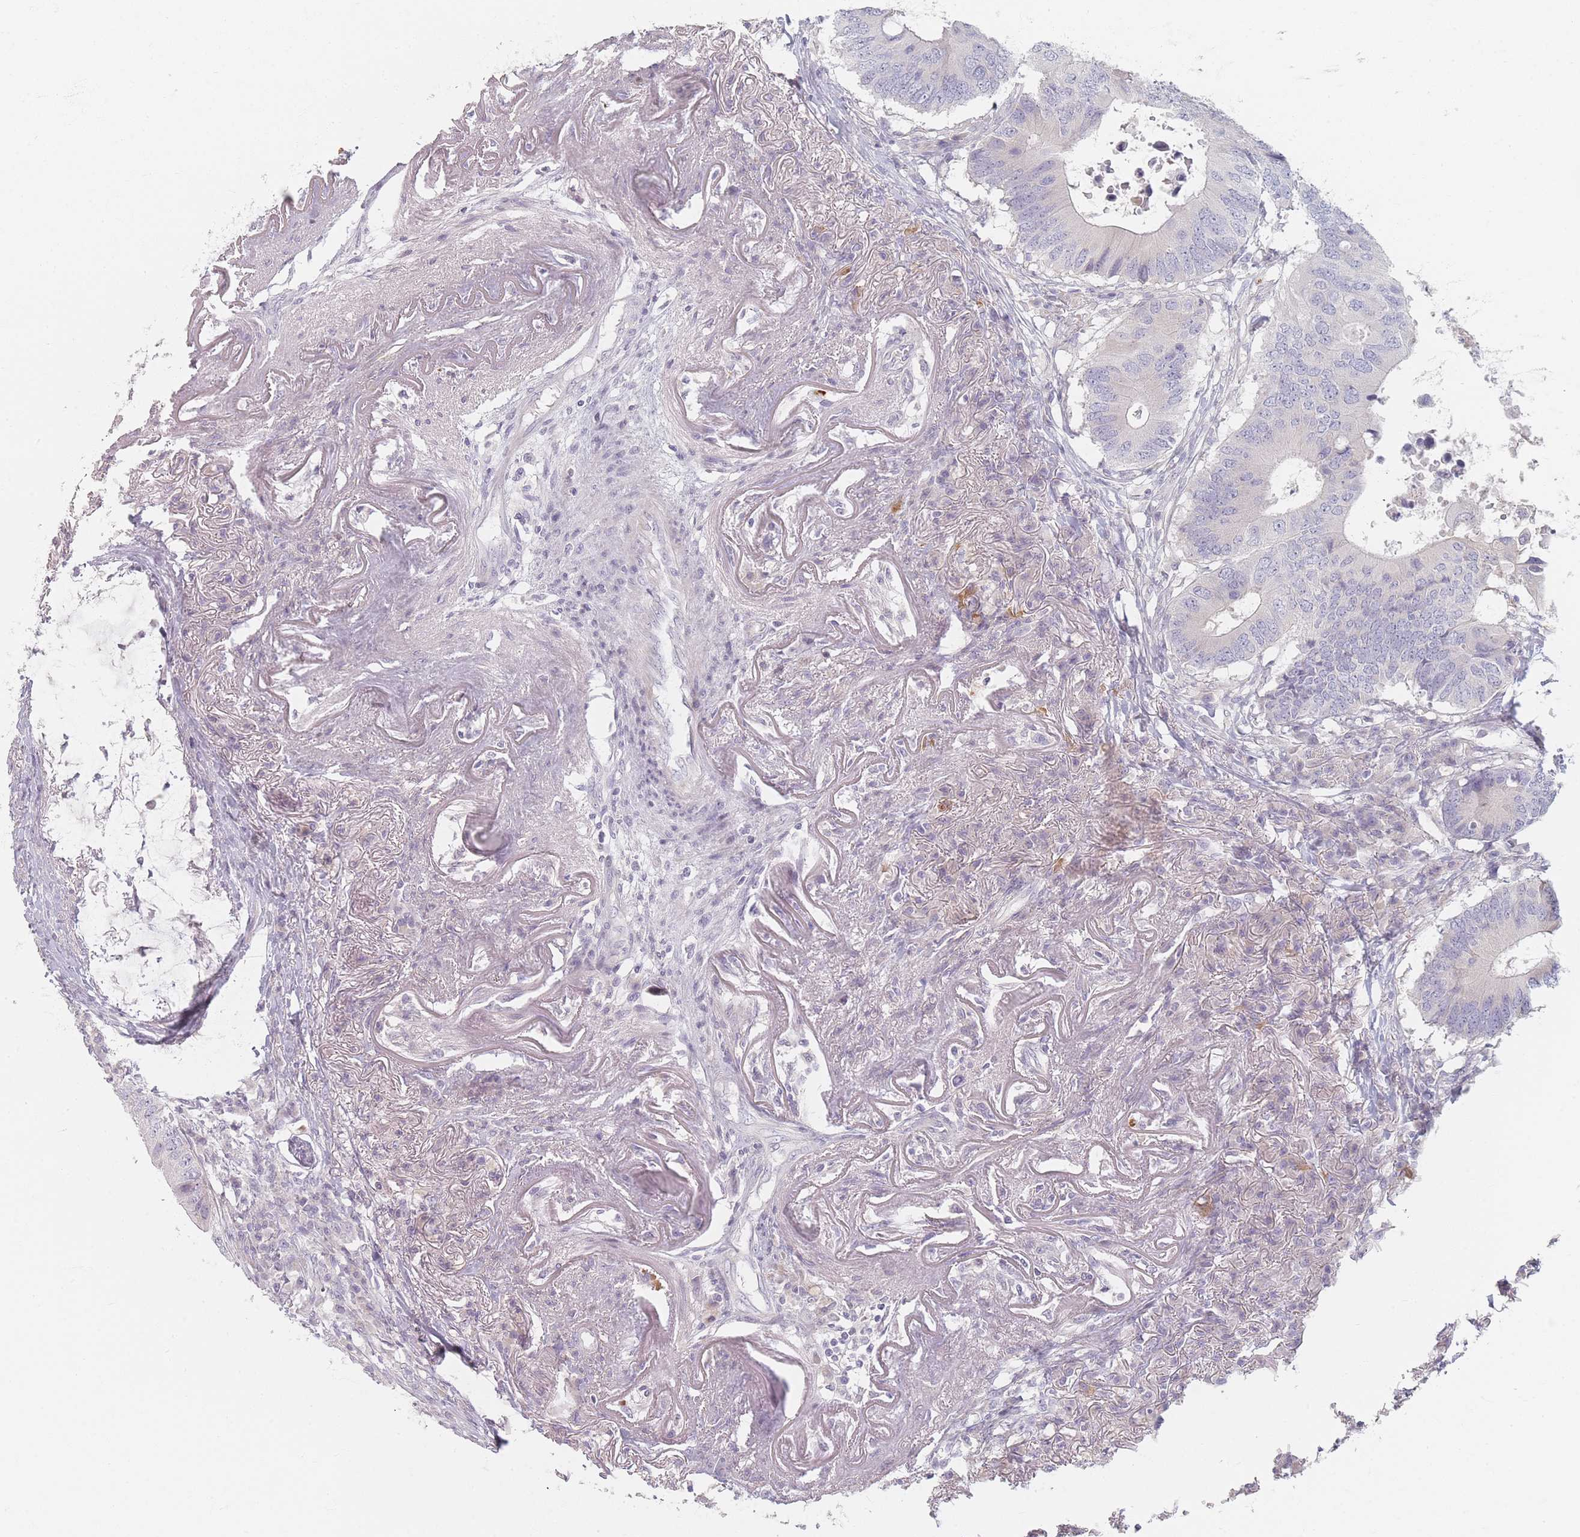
{"staining": {"intensity": "negative", "quantity": "none", "location": "none"}, "tissue": "colorectal cancer", "cell_type": "Tumor cells", "image_type": "cancer", "snomed": [{"axis": "morphology", "description": "Adenocarcinoma, NOS"}, {"axis": "topography", "description": "Colon"}], "caption": "A high-resolution micrograph shows IHC staining of colorectal adenocarcinoma, which exhibits no significant positivity in tumor cells.", "gene": "TMOD1", "patient": {"sex": "male", "age": 71}}